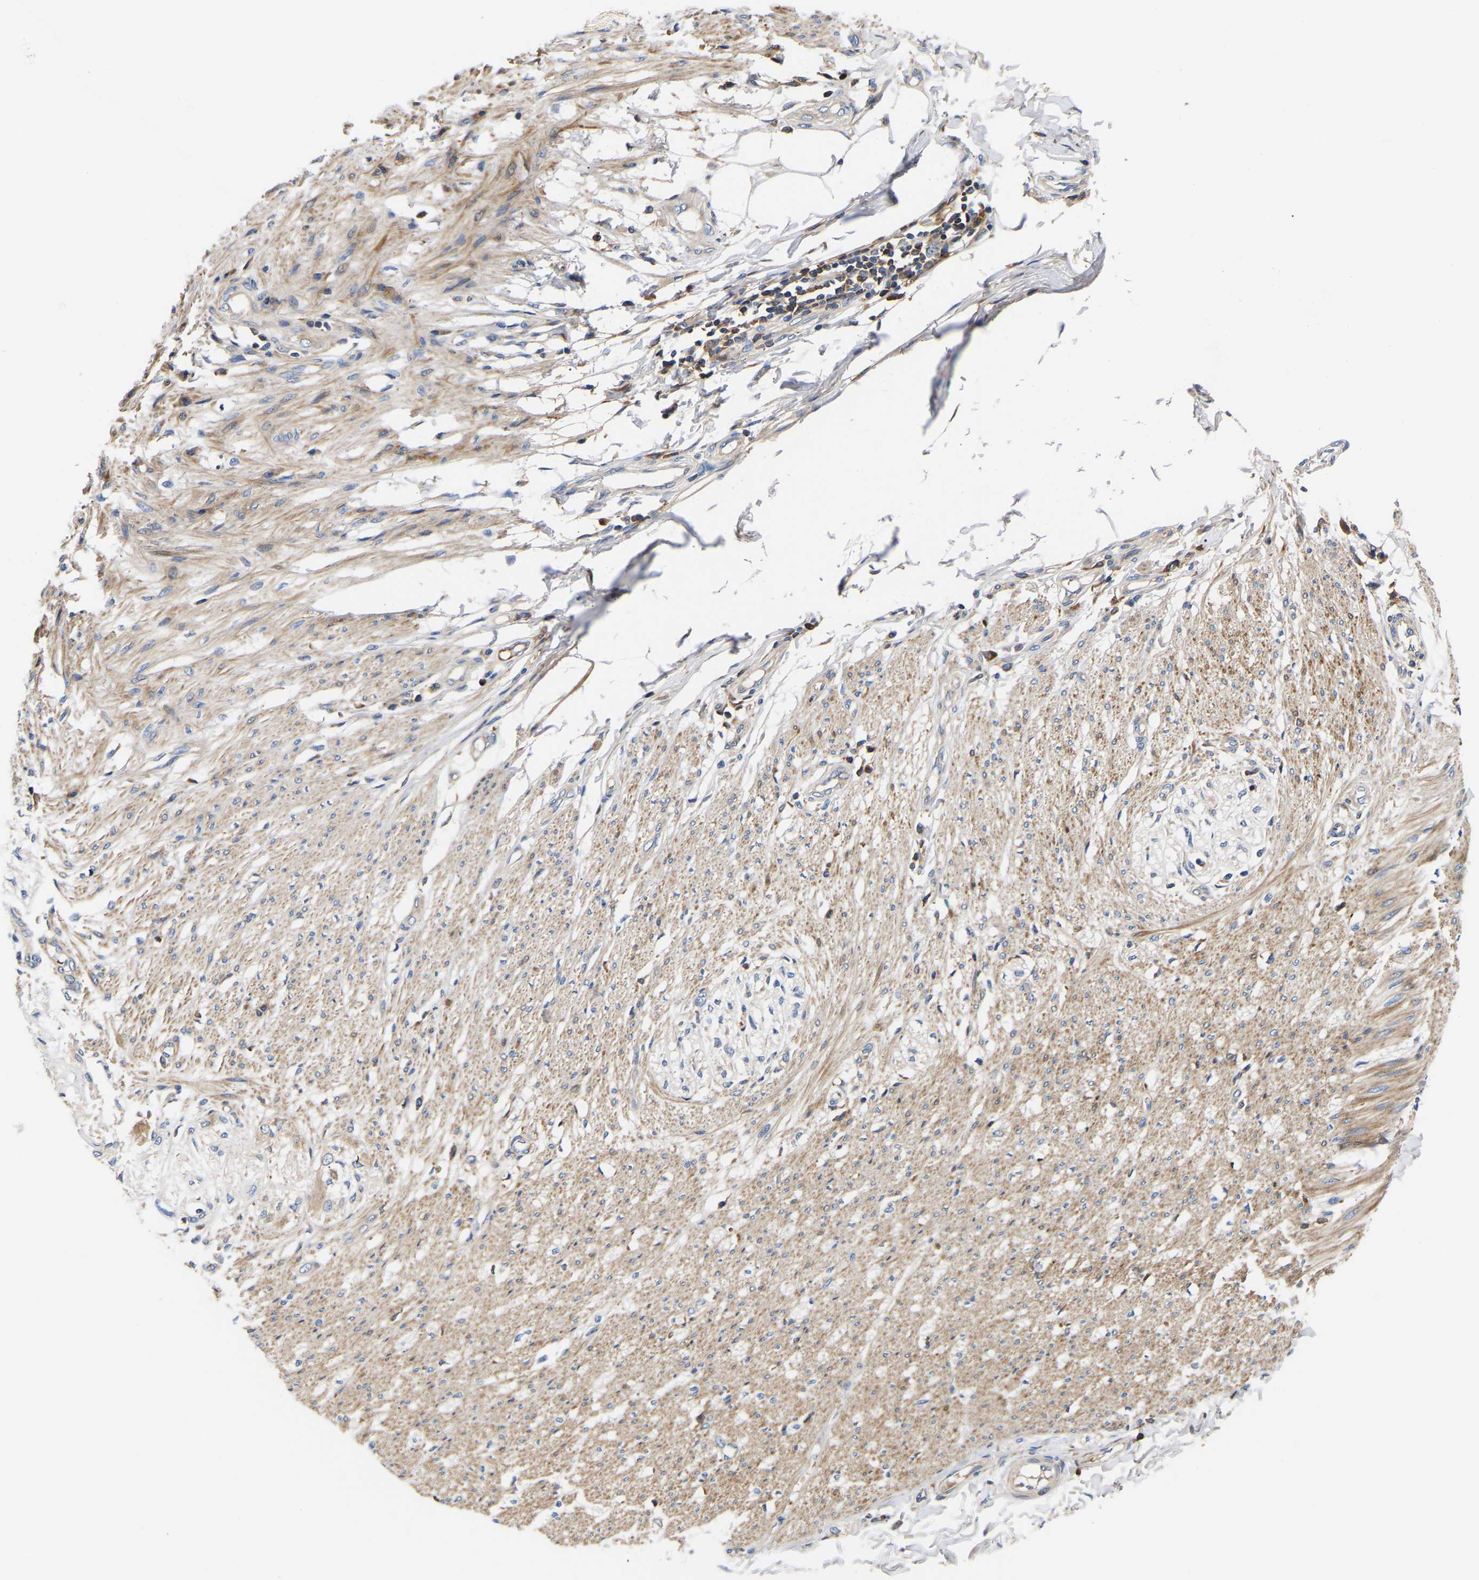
{"staining": {"intensity": "weak", "quantity": ">75%", "location": "cytoplasmic/membranous"}, "tissue": "smooth muscle", "cell_type": "Smooth muscle cells", "image_type": "normal", "snomed": [{"axis": "morphology", "description": "Normal tissue, NOS"}, {"axis": "morphology", "description": "Adenocarcinoma, NOS"}, {"axis": "topography", "description": "Colon"}, {"axis": "topography", "description": "Peripheral nerve tissue"}], "caption": "This image reveals normal smooth muscle stained with immunohistochemistry (IHC) to label a protein in brown. The cytoplasmic/membranous of smooth muscle cells show weak positivity for the protein. Nuclei are counter-stained blue.", "gene": "AIMP2", "patient": {"sex": "male", "age": 14}}